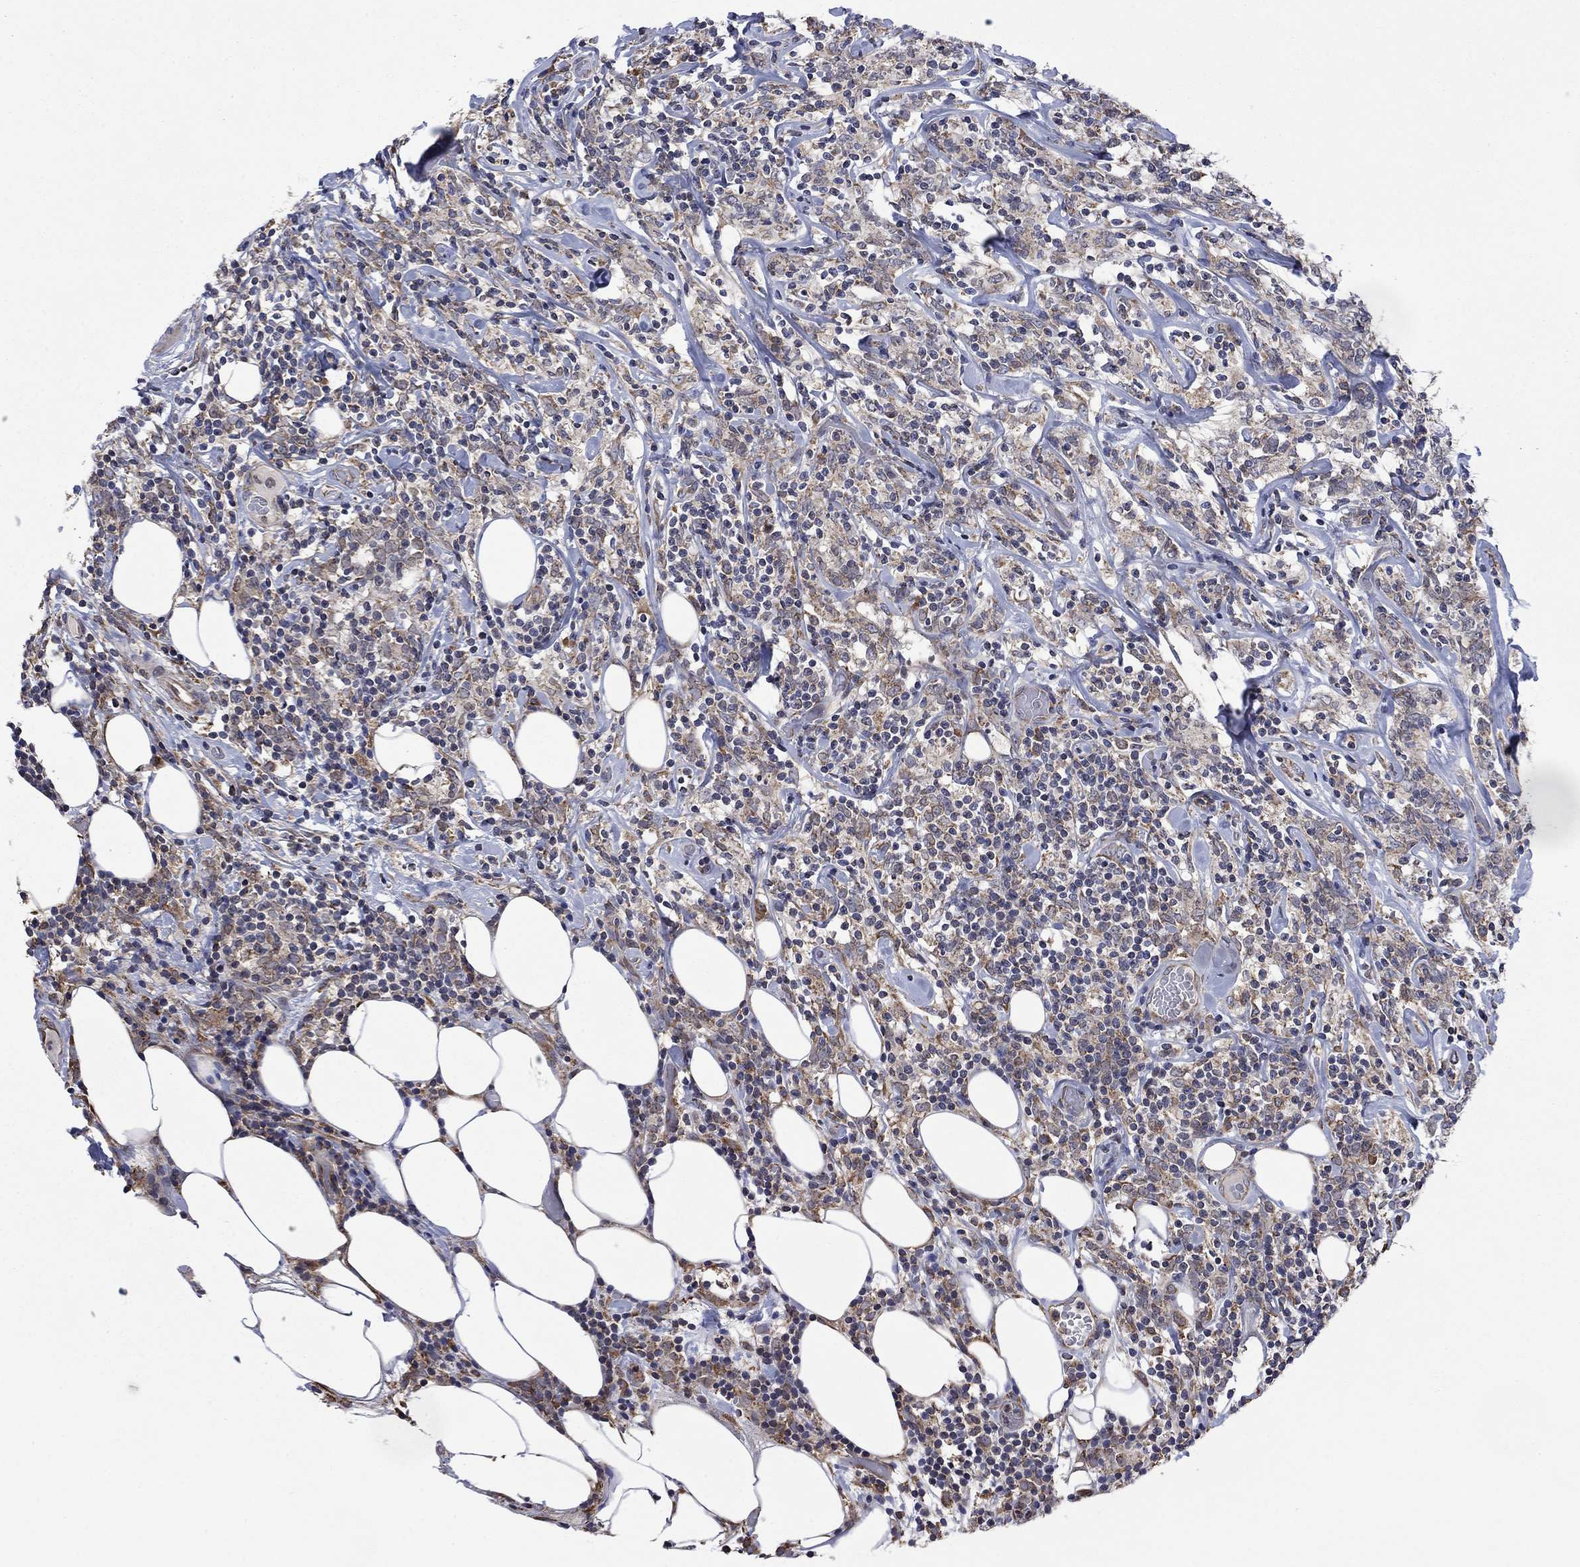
{"staining": {"intensity": "weak", "quantity": "25%-75%", "location": "cytoplasmic/membranous"}, "tissue": "lymphoma", "cell_type": "Tumor cells", "image_type": "cancer", "snomed": [{"axis": "morphology", "description": "Malignant lymphoma, non-Hodgkin's type, High grade"}, {"axis": "topography", "description": "Lymph node"}], "caption": "A low amount of weak cytoplasmic/membranous positivity is seen in about 25%-75% of tumor cells in lymphoma tissue. (Stains: DAB in brown, nuclei in blue, Microscopy: brightfield microscopy at high magnification).", "gene": "FURIN", "patient": {"sex": "female", "age": 84}}